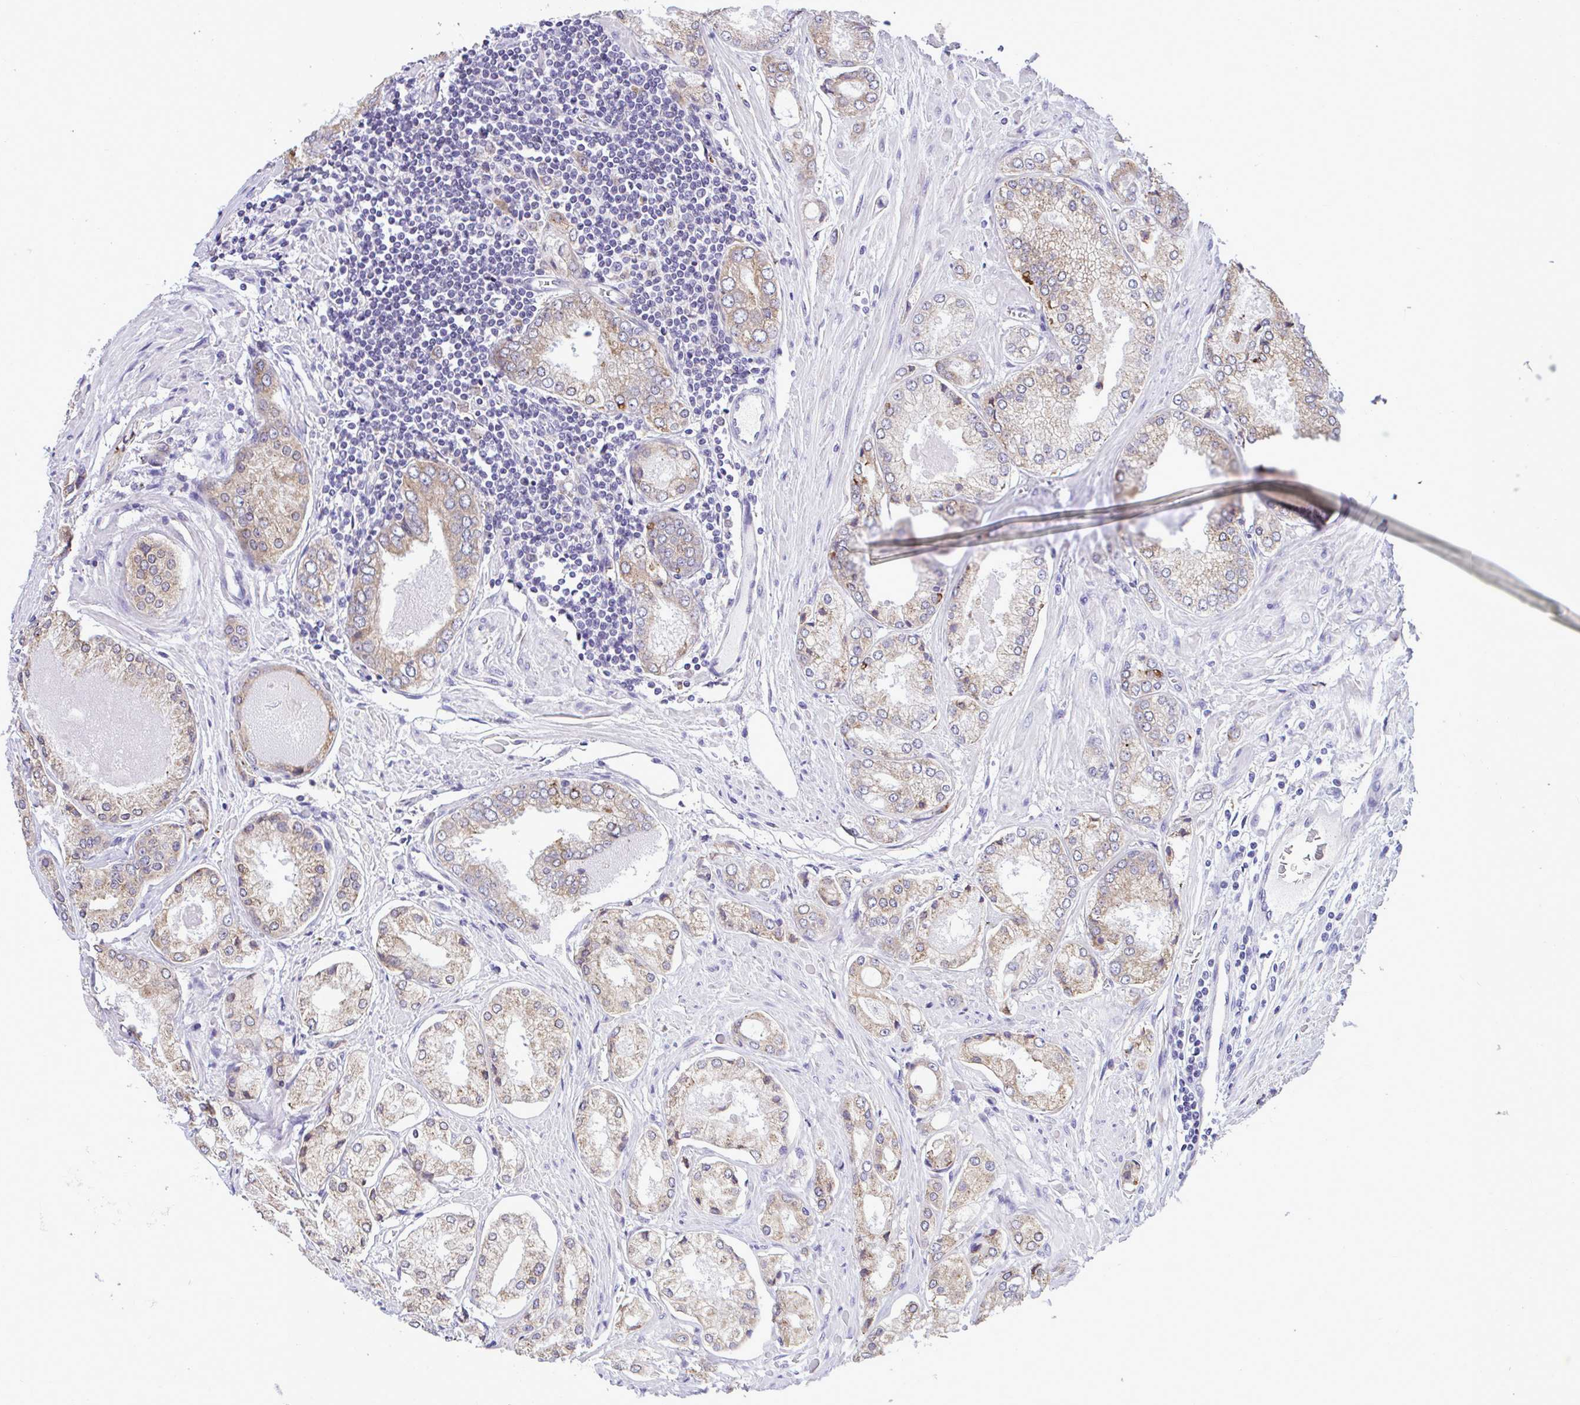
{"staining": {"intensity": "moderate", "quantity": "25%-75%", "location": "cytoplasmic/membranous"}, "tissue": "prostate cancer", "cell_type": "Tumor cells", "image_type": "cancer", "snomed": [{"axis": "morphology", "description": "Adenocarcinoma, Low grade"}, {"axis": "topography", "description": "Prostate"}], "caption": "IHC of prostate low-grade adenocarcinoma shows medium levels of moderate cytoplasmic/membranous staining in approximately 25%-75% of tumor cells.", "gene": "PIGK", "patient": {"sex": "male", "age": 68}}